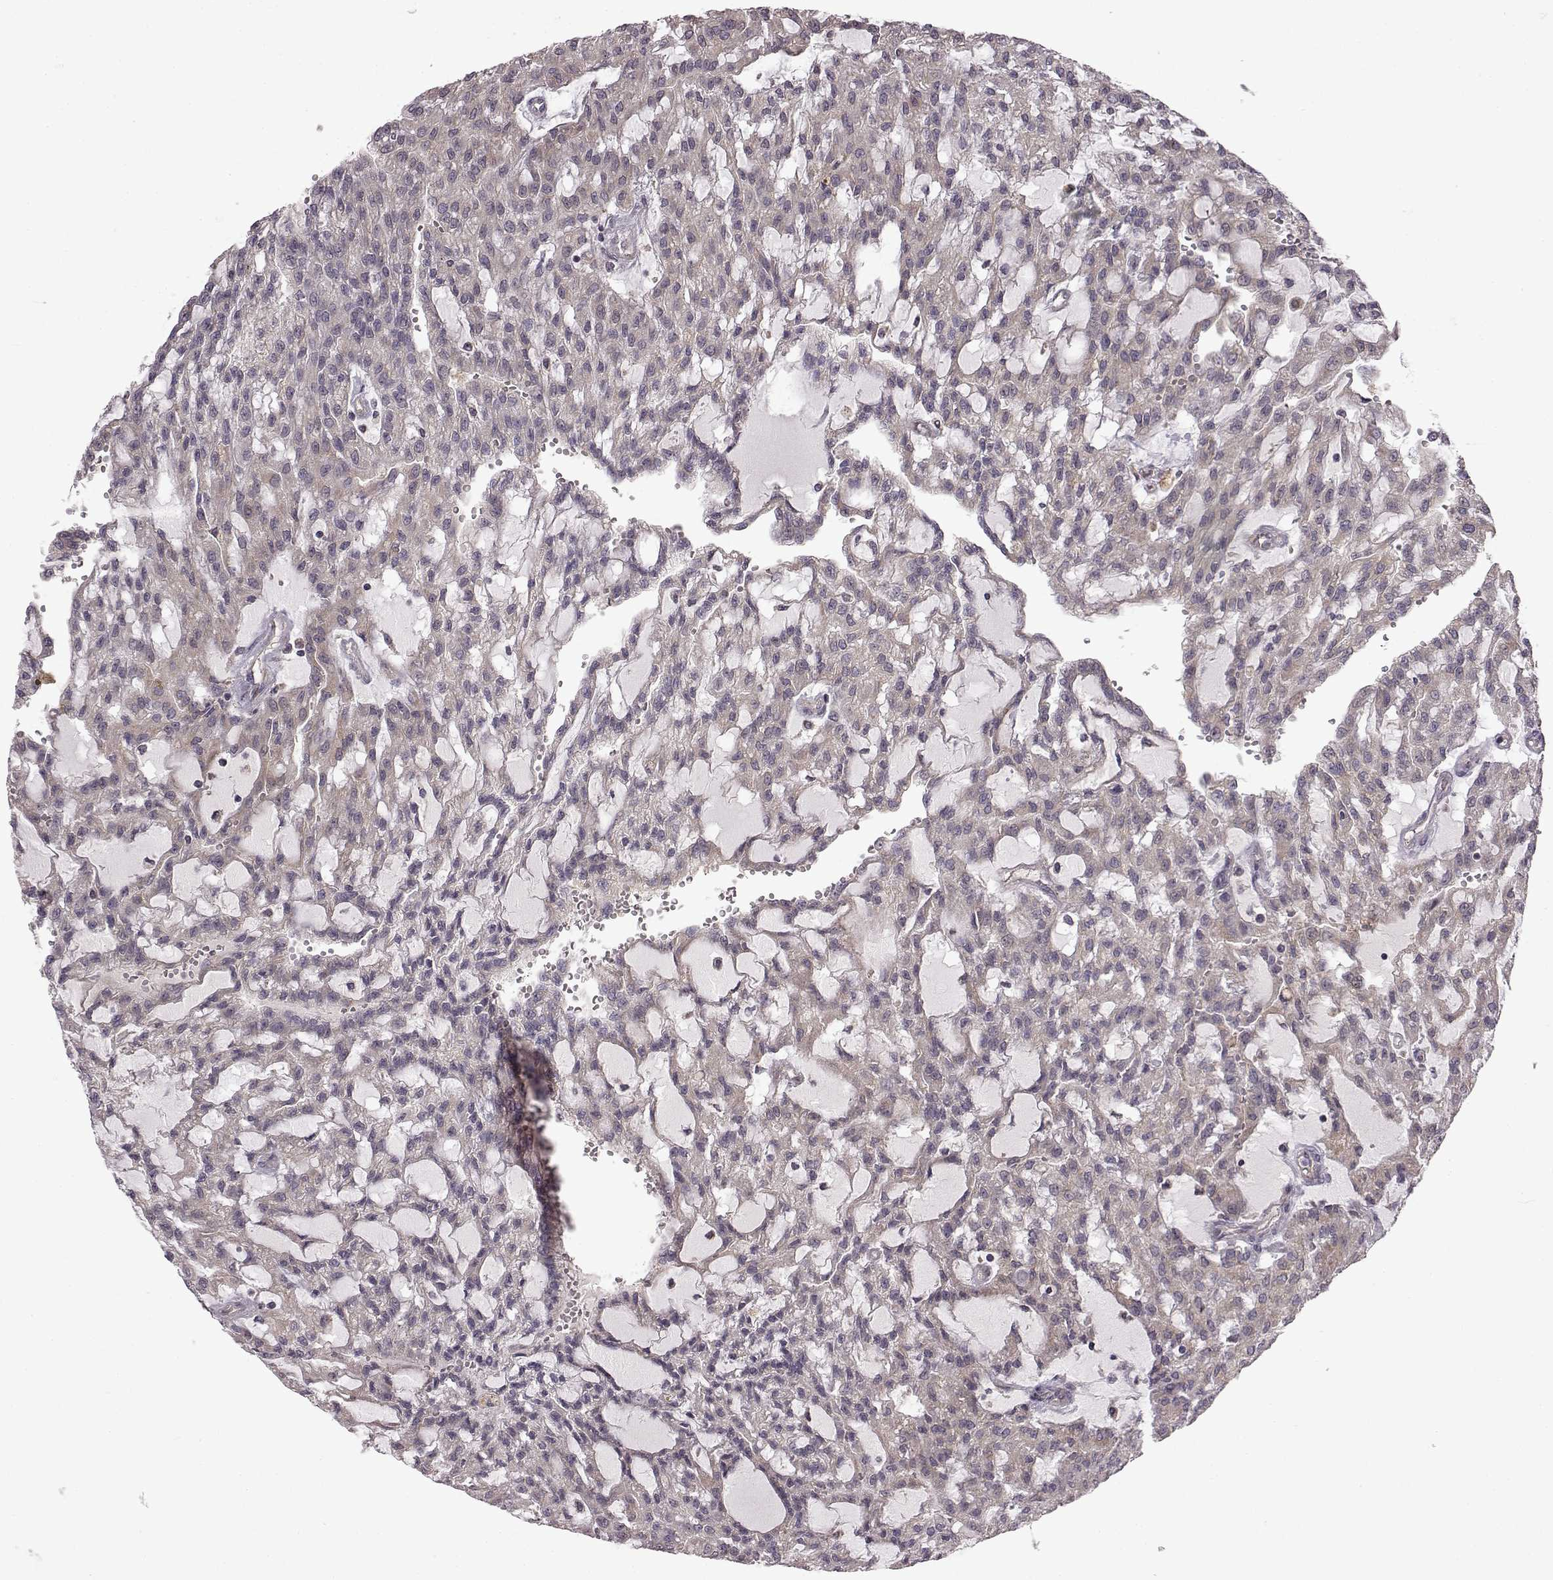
{"staining": {"intensity": "weak", "quantity": "25%-75%", "location": "cytoplasmic/membranous"}, "tissue": "renal cancer", "cell_type": "Tumor cells", "image_type": "cancer", "snomed": [{"axis": "morphology", "description": "Adenocarcinoma, NOS"}, {"axis": "topography", "description": "Kidney"}], "caption": "Protein analysis of adenocarcinoma (renal) tissue displays weak cytoplasmic/membranous positivity in about 25%-75% of tumor cells.", "gene": "B3GNT6", "patient": {"sex": "male", "age": 63}}